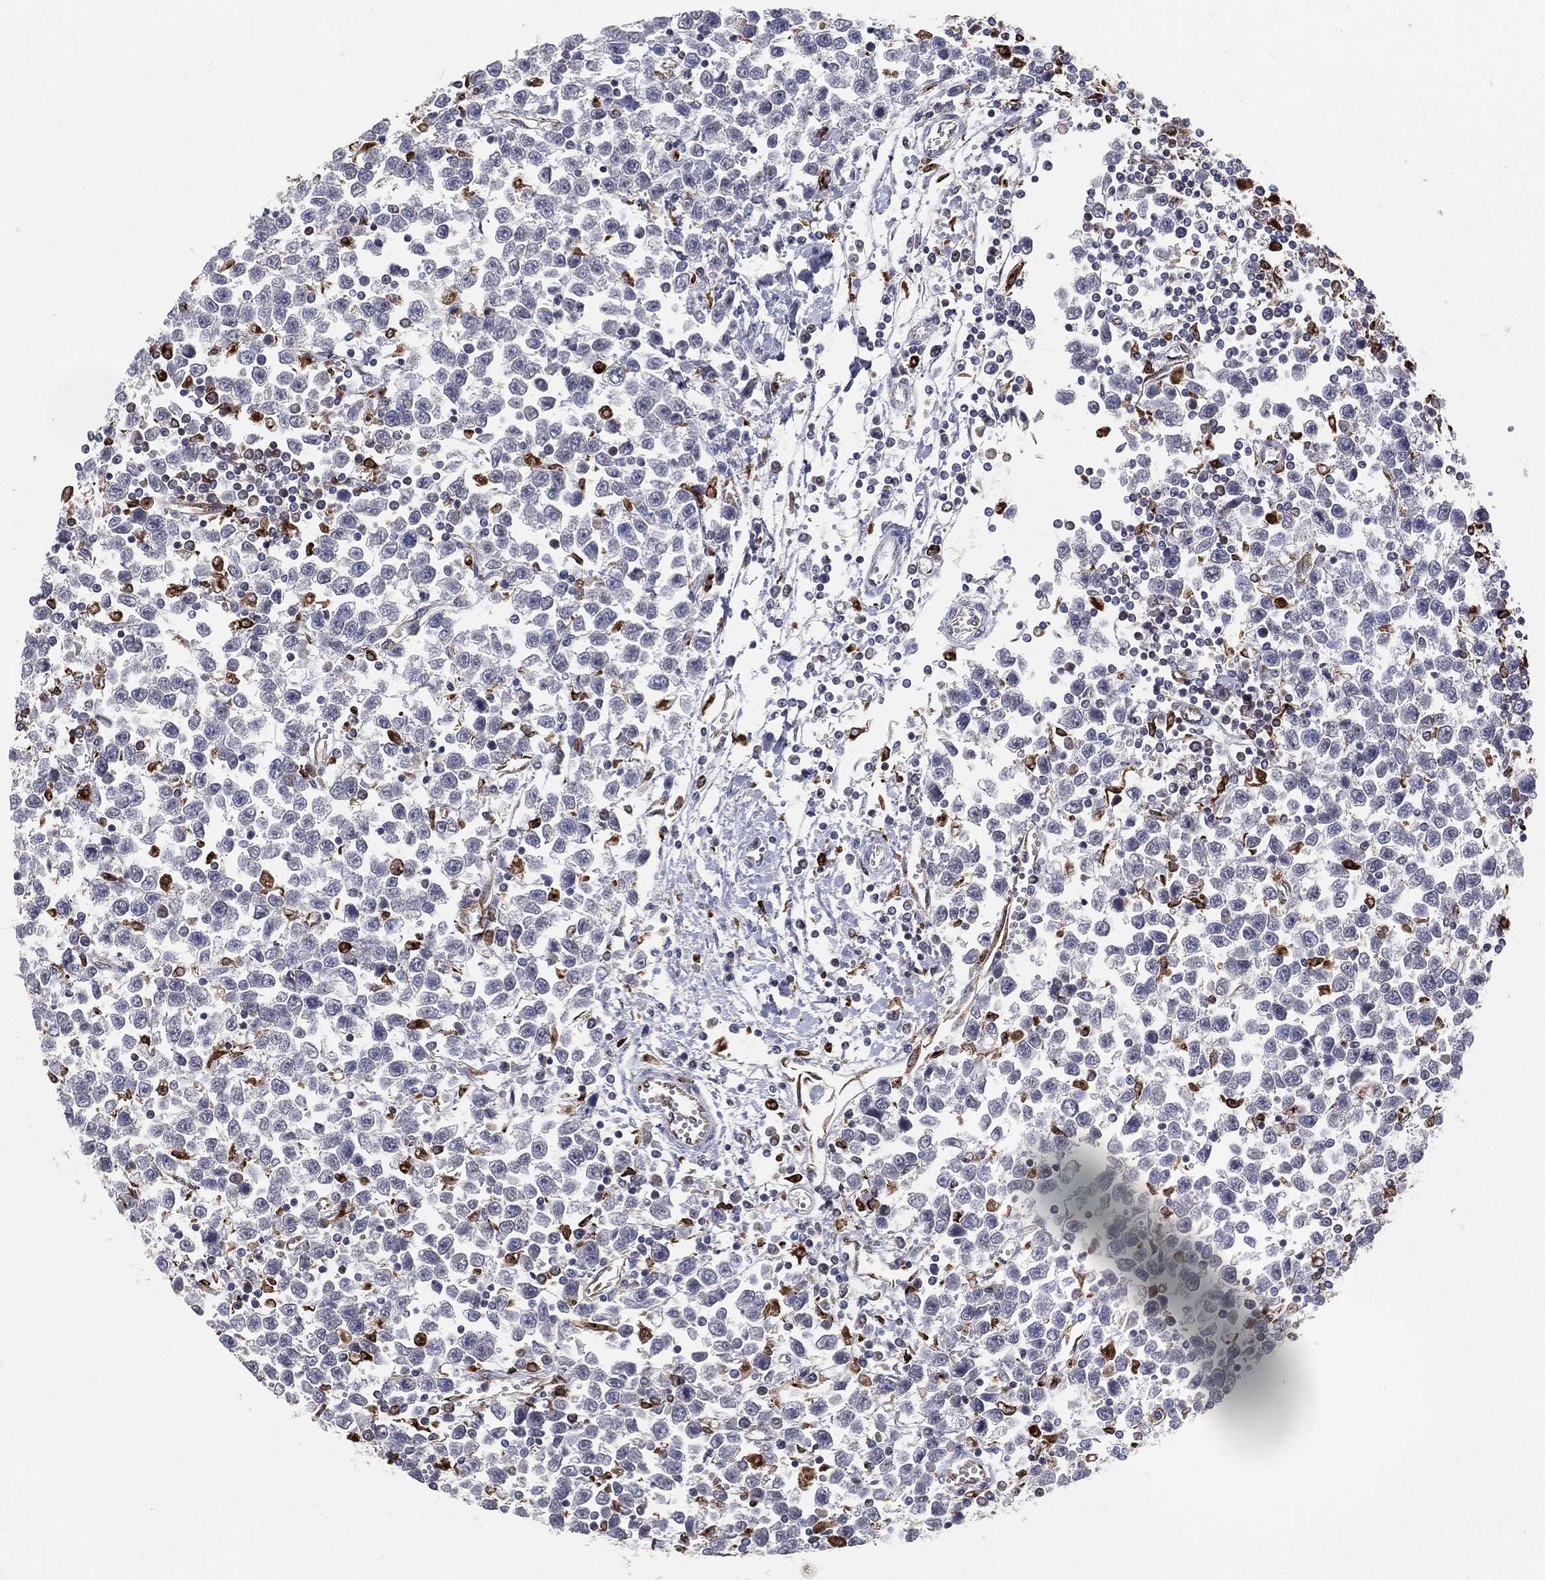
{"staining": {"intensity": "negative", "quantity": "none", "location": "none"}, "tissue": "testis cancer", "cell_type": "Tumor cells", "image_type": "cancer", "snomed": [{"axis": "morphology", "description": "Seminoma, NOS"}, {"axis": "topography", "description": "Testis"}], "caption": "Immunohistochemical staining of testis seminoma demonstrates no significant expression in tumor cells.", "gene": "CD74", "patient": {"sex": "male", "age": 34}}